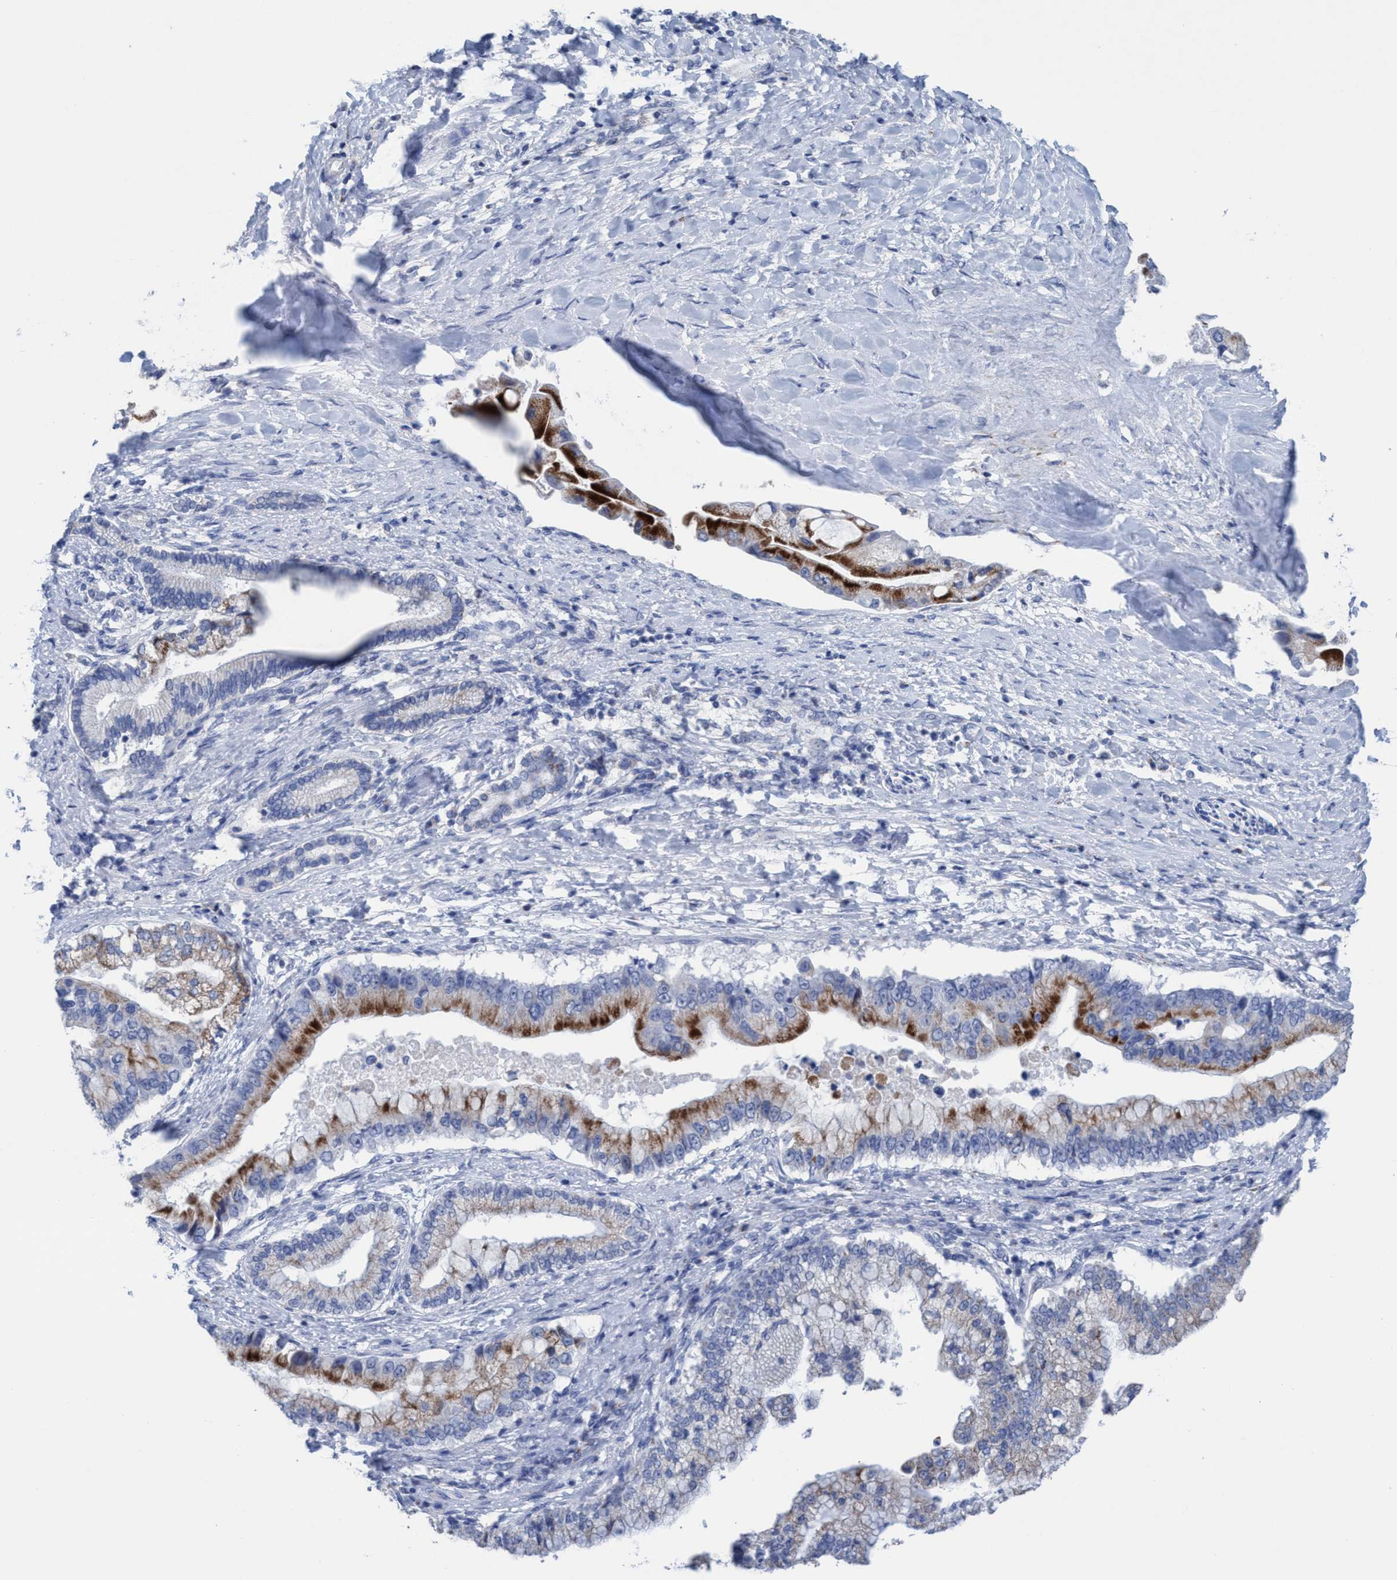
{"staining": {"intensity": "strong", "quantity": "25%-75%", "location": "cytoplasmic/membranous"}, "tissue": "liver cancer", "cell_type": "Tumor cells", "image_type": "cancer", "snomed": [{"axis": "morphology", "description": "Cholangiocarcinoma"}, {"axis": "topography", "description": "Liver"}], "caption": "IHC photomicrograph of neoplastic tissue: human cholangiocarcinoma (liver) stained using immunohistochemistry demonstrates high levels of strong protein expression localized specifically in the cytoplasmic/membranous of tumor cells, appearing as a cytoplasmic/membranous brown color.", "gene": "RSAD1", "patient": {"sex": "male", "age": 50}}